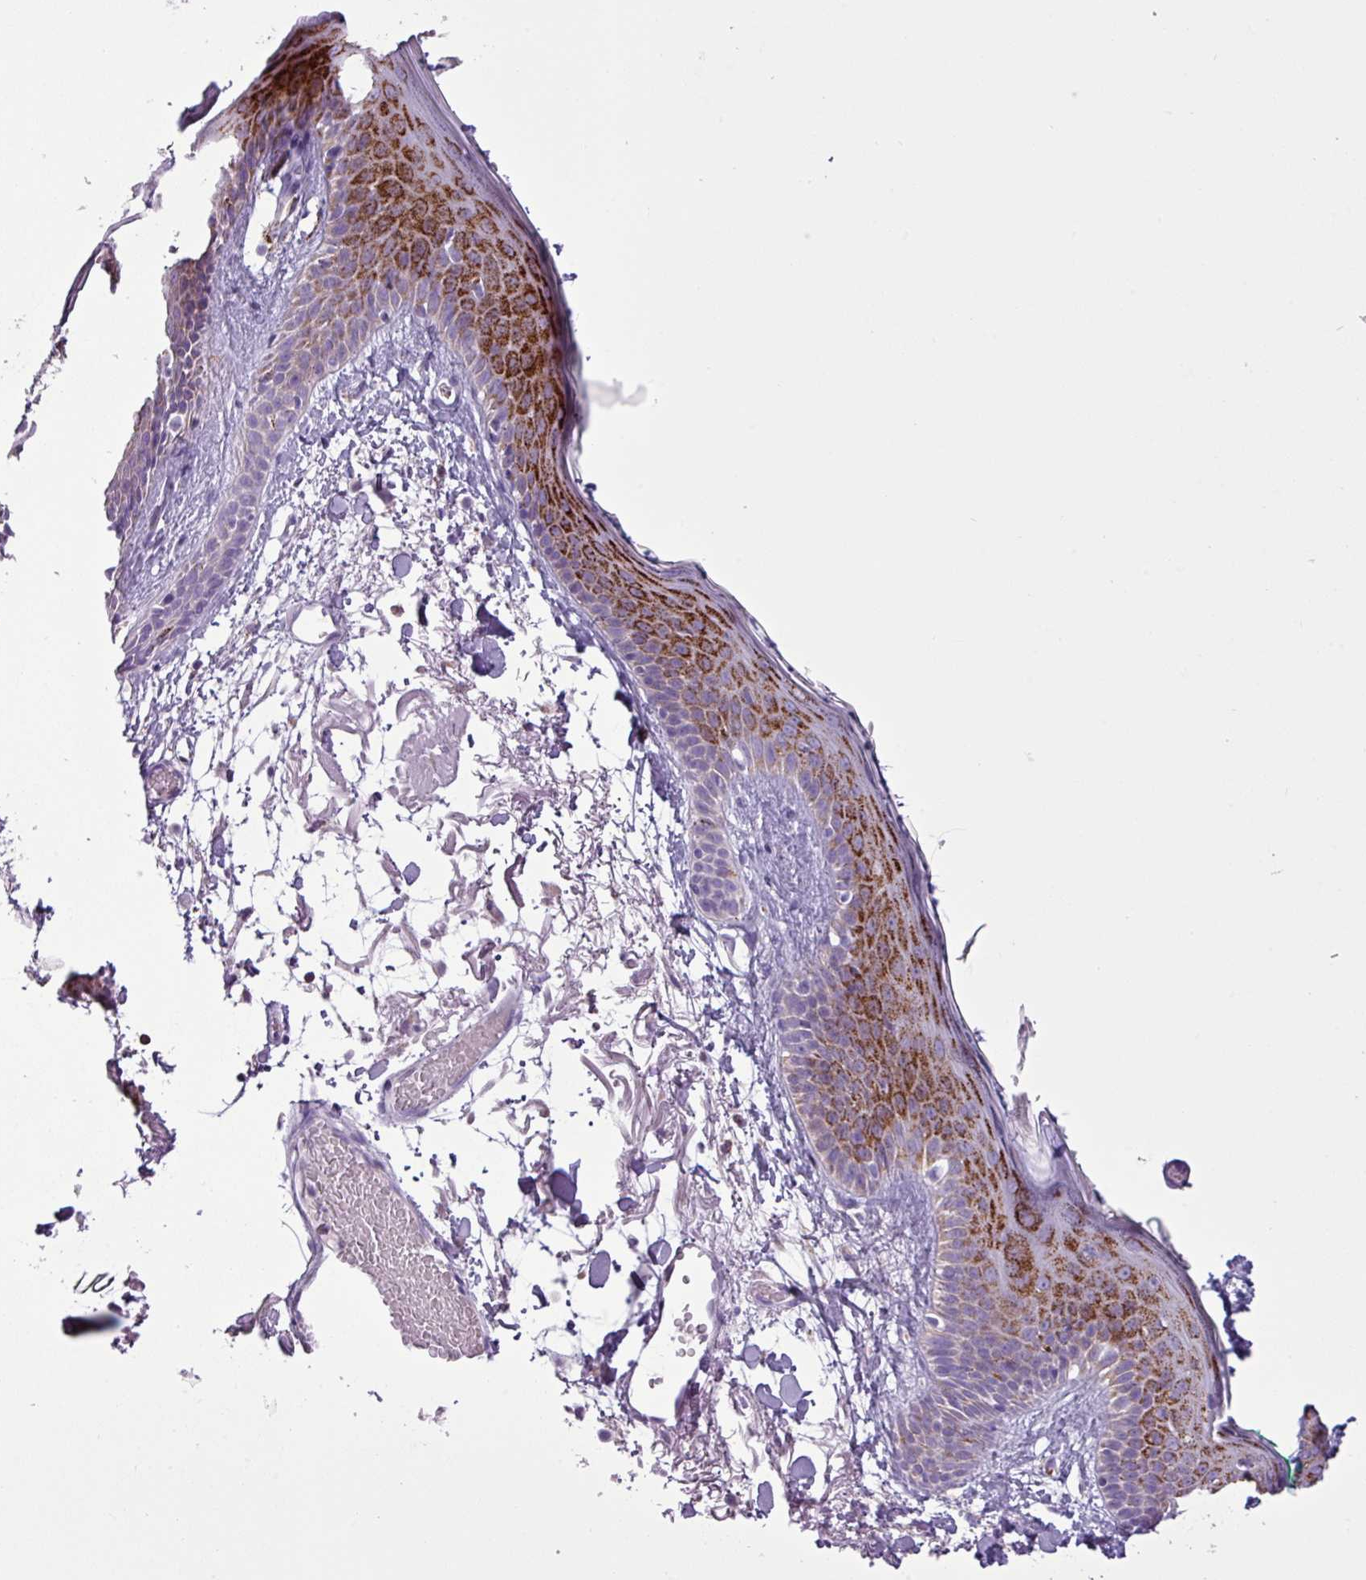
{"staining": {"intensity": "negative", "quantity": "none", "location": "none"}, "tissue": "skin", "cell_type": "Fibroblasts", "image_type": "normal", "snomed": [{"axis": "morphology", "description": "Normal tissue, NOS"}, {"axis": "topography", "description": "Skin"}], "caption": "A high-resolution photomicrograph shows immunohistochemistry staining of normal skin, which demonstrates no significant expression in fibroblasts.", "gene": "ZNF667", "patient": {"sex": "male", "age": 79}}